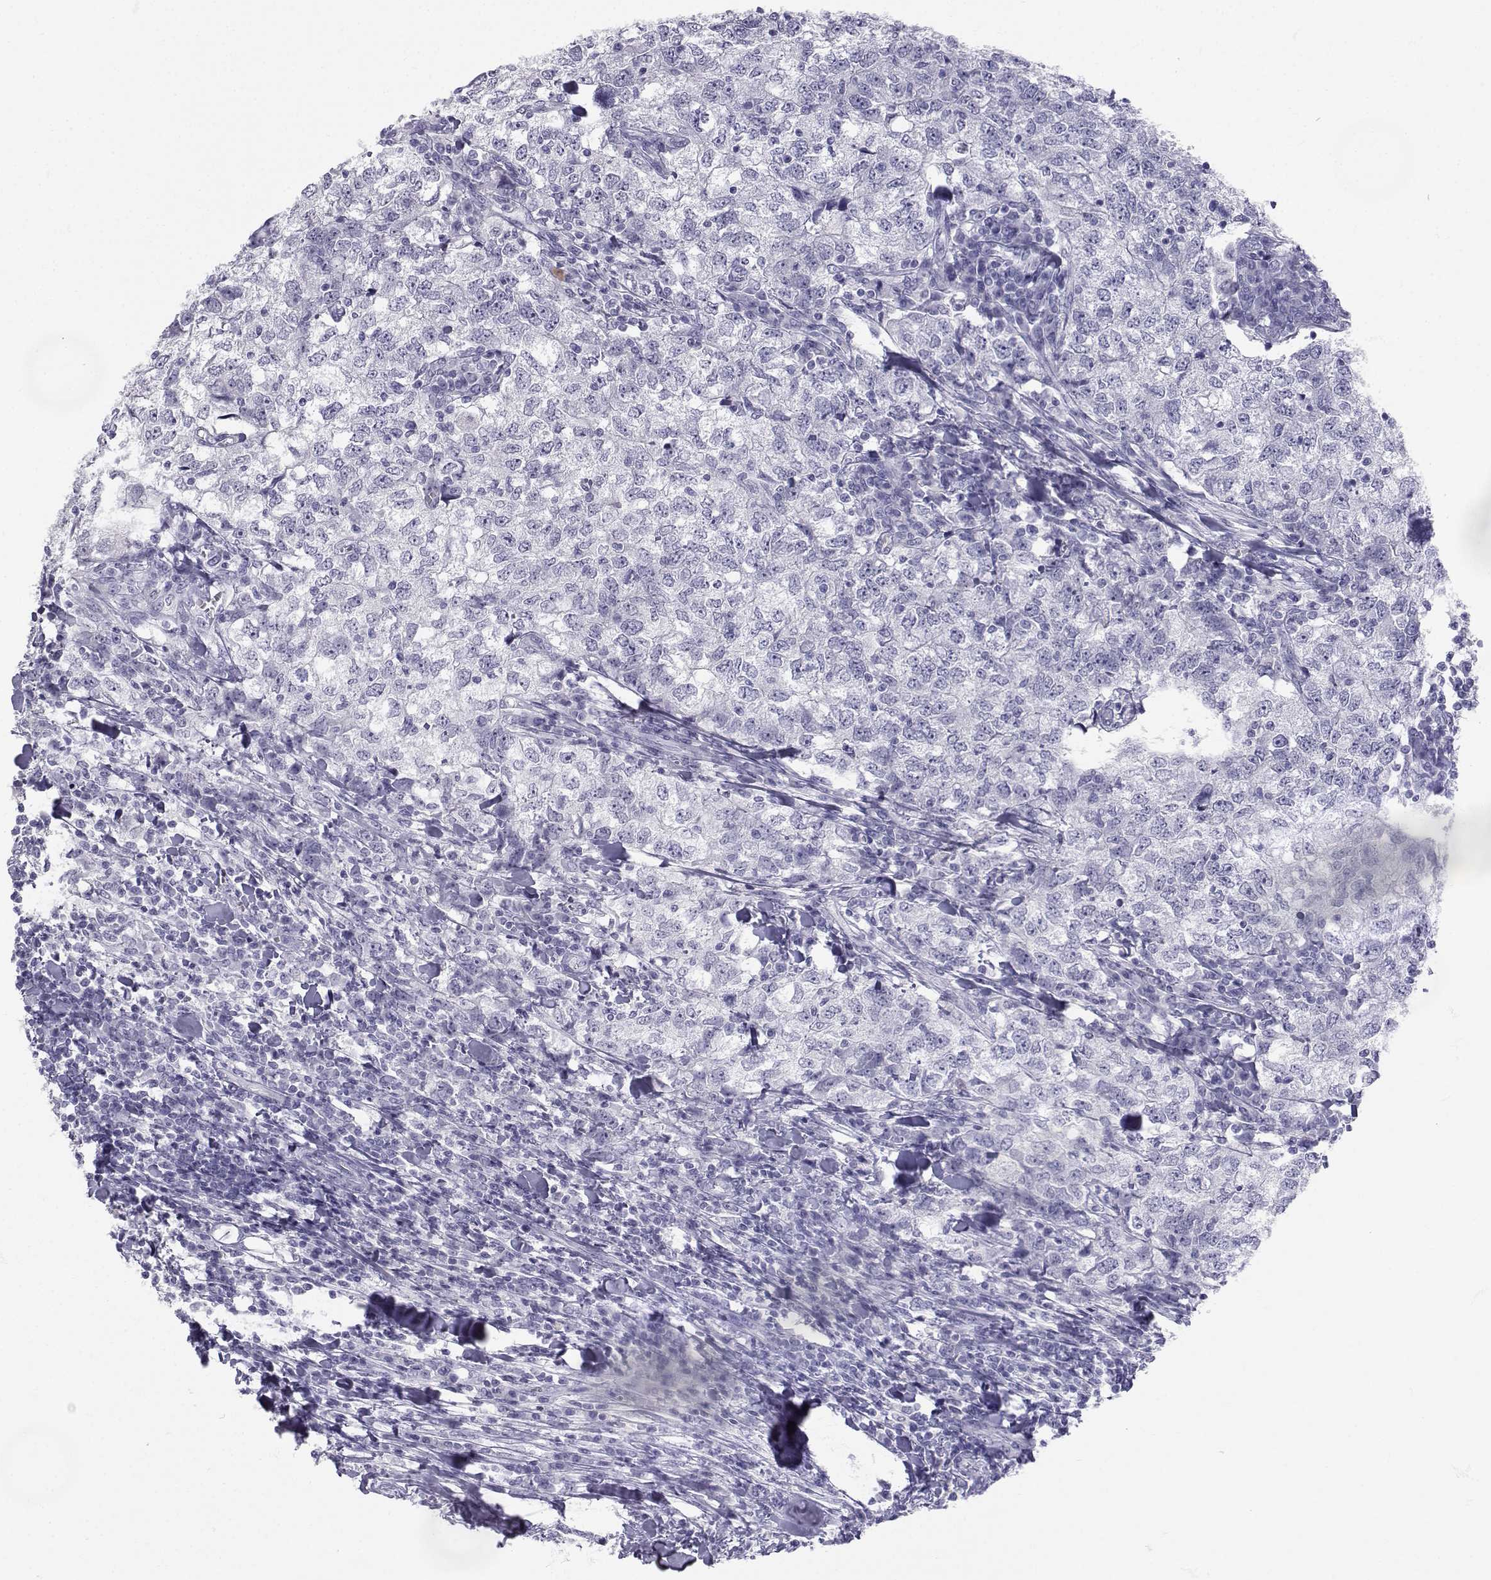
{"staining": {"intensity": "negative", "quantity": "none", "location": "none"}, "tissue": "breast cancer", "cell_type": "Tumor cells", "image_type": "cancer", "snomed": [{"axis": "morphology", "description": "Duct carcinoma"}, {"axis": "topography", "description": "Breast"}], "caption": "IHC of breast cancer demonstrates no staining in tumor cells.", "gene": "SLC6A3", "patient": {"sex": "female", "age": 30}}